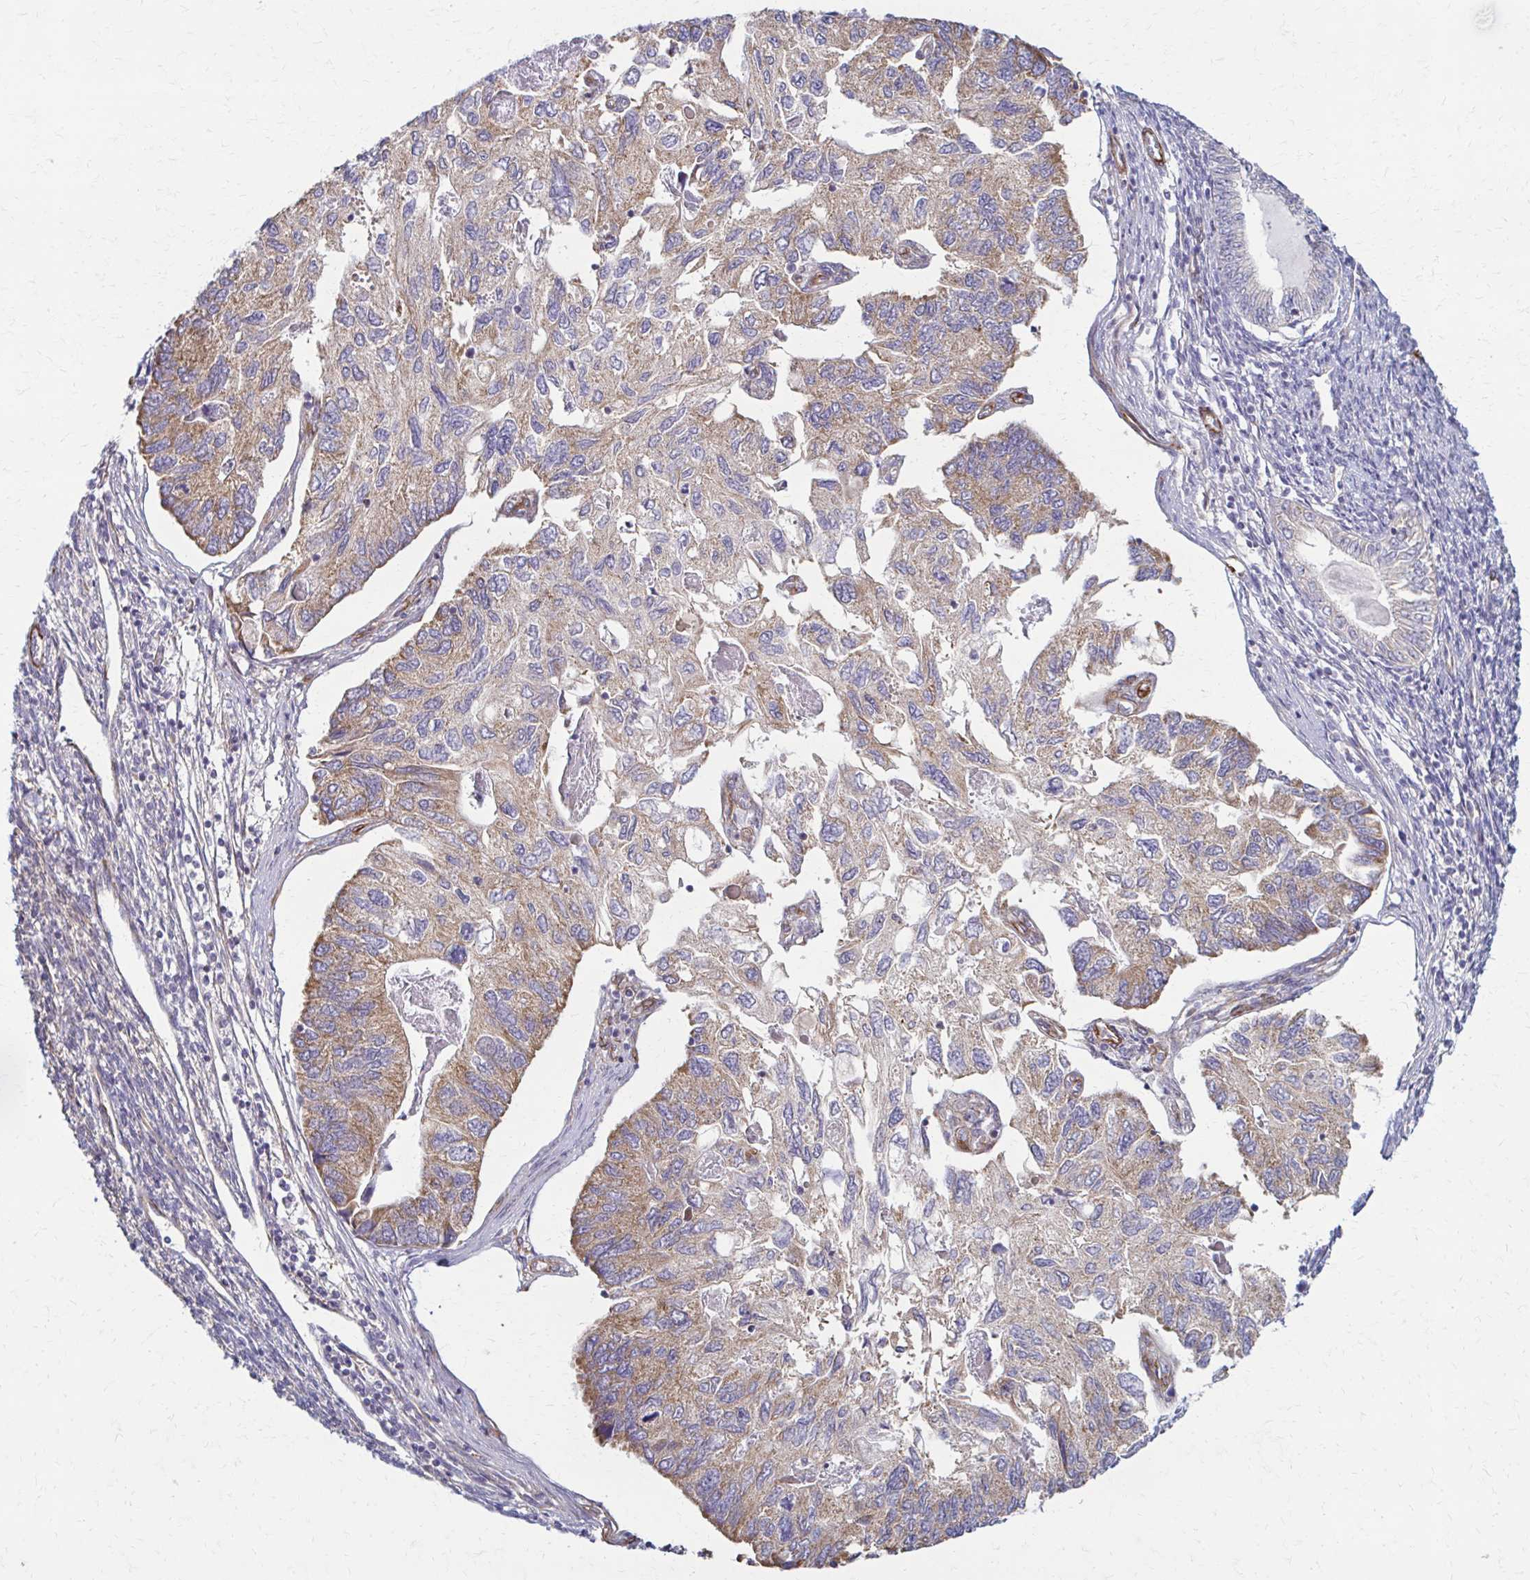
{"staining": {"intensity": "weak", "quantity": "25%-75%", "location": "cytoplasmic/membranous"}, "tissue": "endometrial cancer", "cell_type": "Tumor cells", "image_type": "cancer", "snomed": [{"axis": "morphology", "description": "Carcinoma, NOS"}, {"axis": "topography", "description": "Uterus"}], "caption": "Immunohistochemical staining of endometrial cancer (carcinoma) exhibits low levels of weak cytoplasmic/membranous positivity in approximately 25%-75% of tumor cells. (Stains: DAB (3,3'-diaminobenzidine) in brown, nuclei in blue, Microscopy: brightfield microscopy at high magnification).", "gene": "TIMMDC1", "patient": {"sex": "female", "age": 76}}